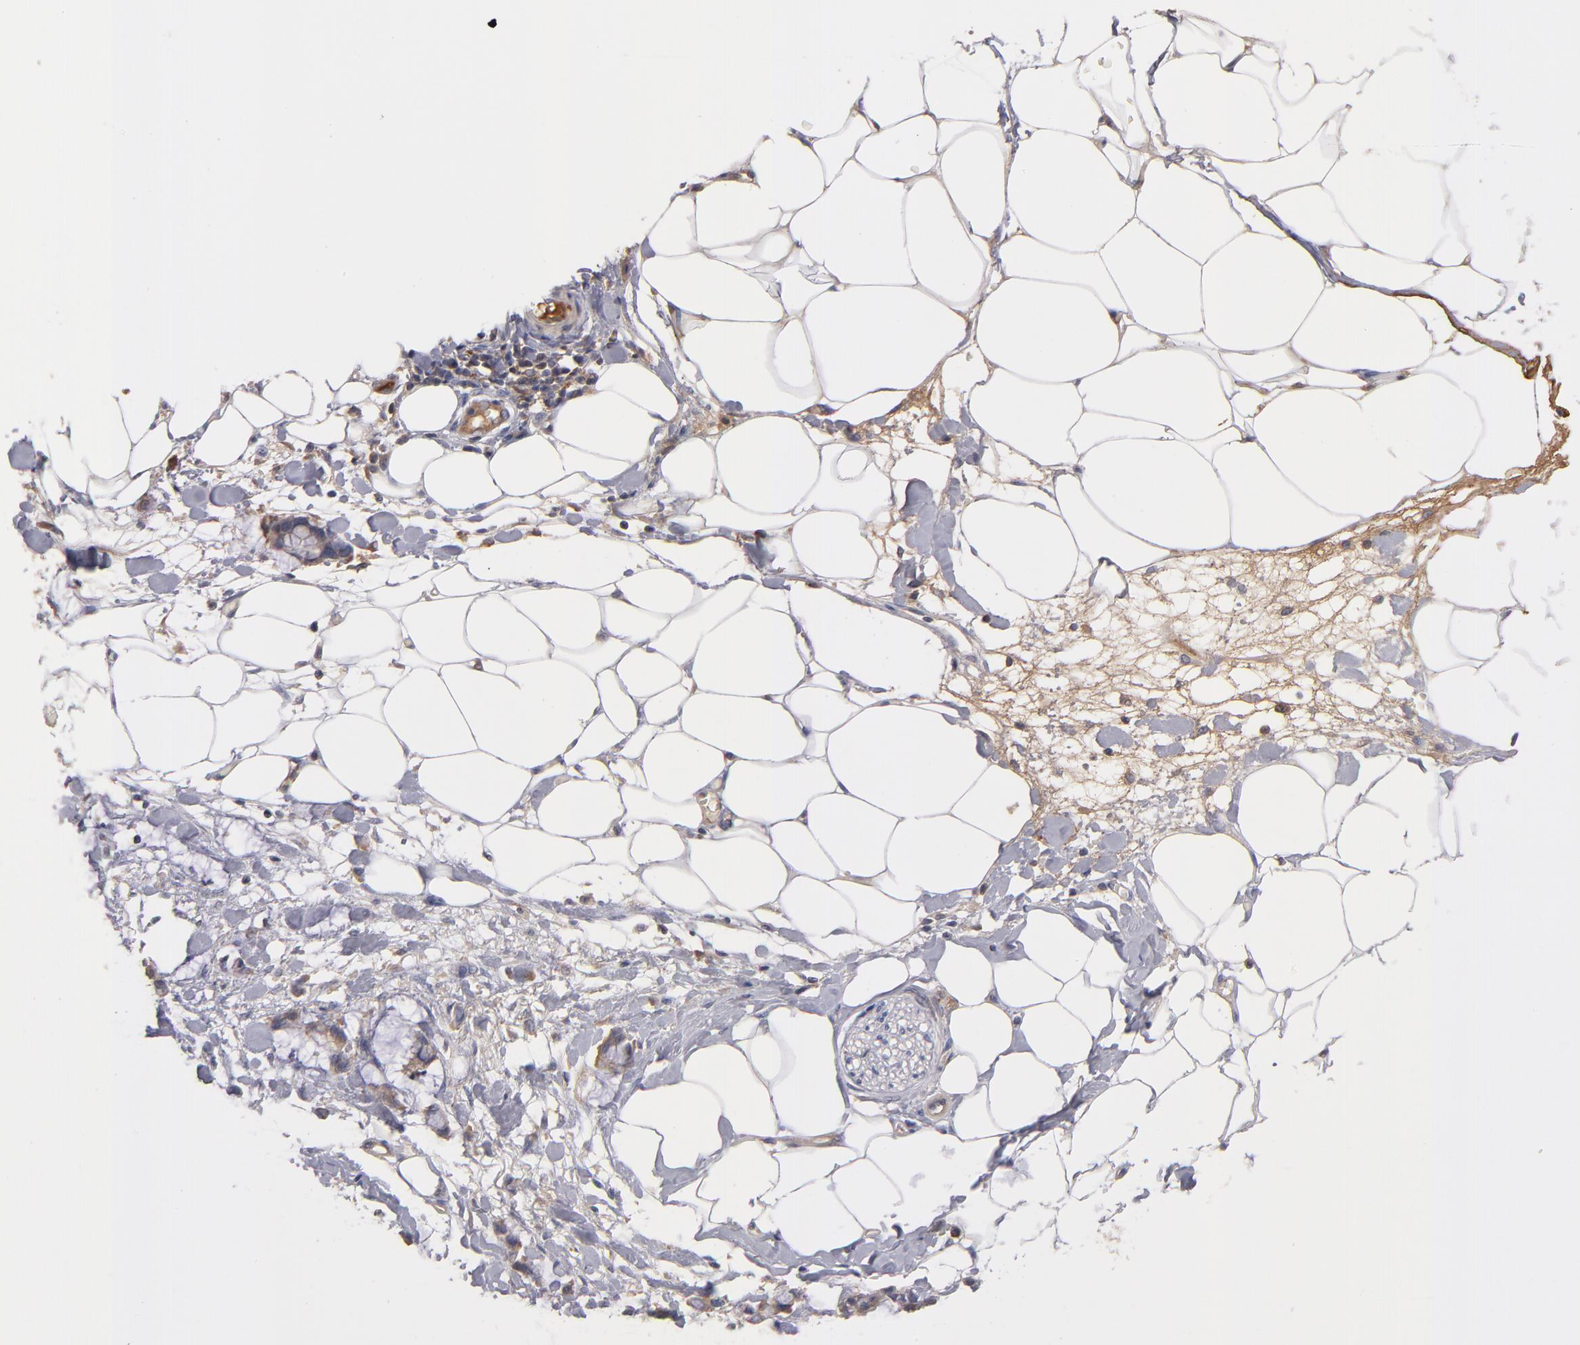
{"staining": {"intensity": "weak", "quantity": ">75%", "location": "cytoplasmic/membranous"}, "tissue": "adipose tissue", "cell_type": "Adipocytes", "image_type": "normal", "snomed": [{"axis": "morphology", "description": "Normal tissue, NOS"}, {"axis": "morphology", "description": "Adenocarcinoma, NOS"}, {"axis": "topography", "description": "Colon"}, {"axis": "topography", "description": "Peripheral nerve tissue"}], "caption": "This histopathology image displays IHC staining of benign adipose tissue, with low weak cytoplasmic/membranous expression in about >75% of adipocytes.", "gene": "DACT1", "patient": {"sex": "male", "age": 14}}